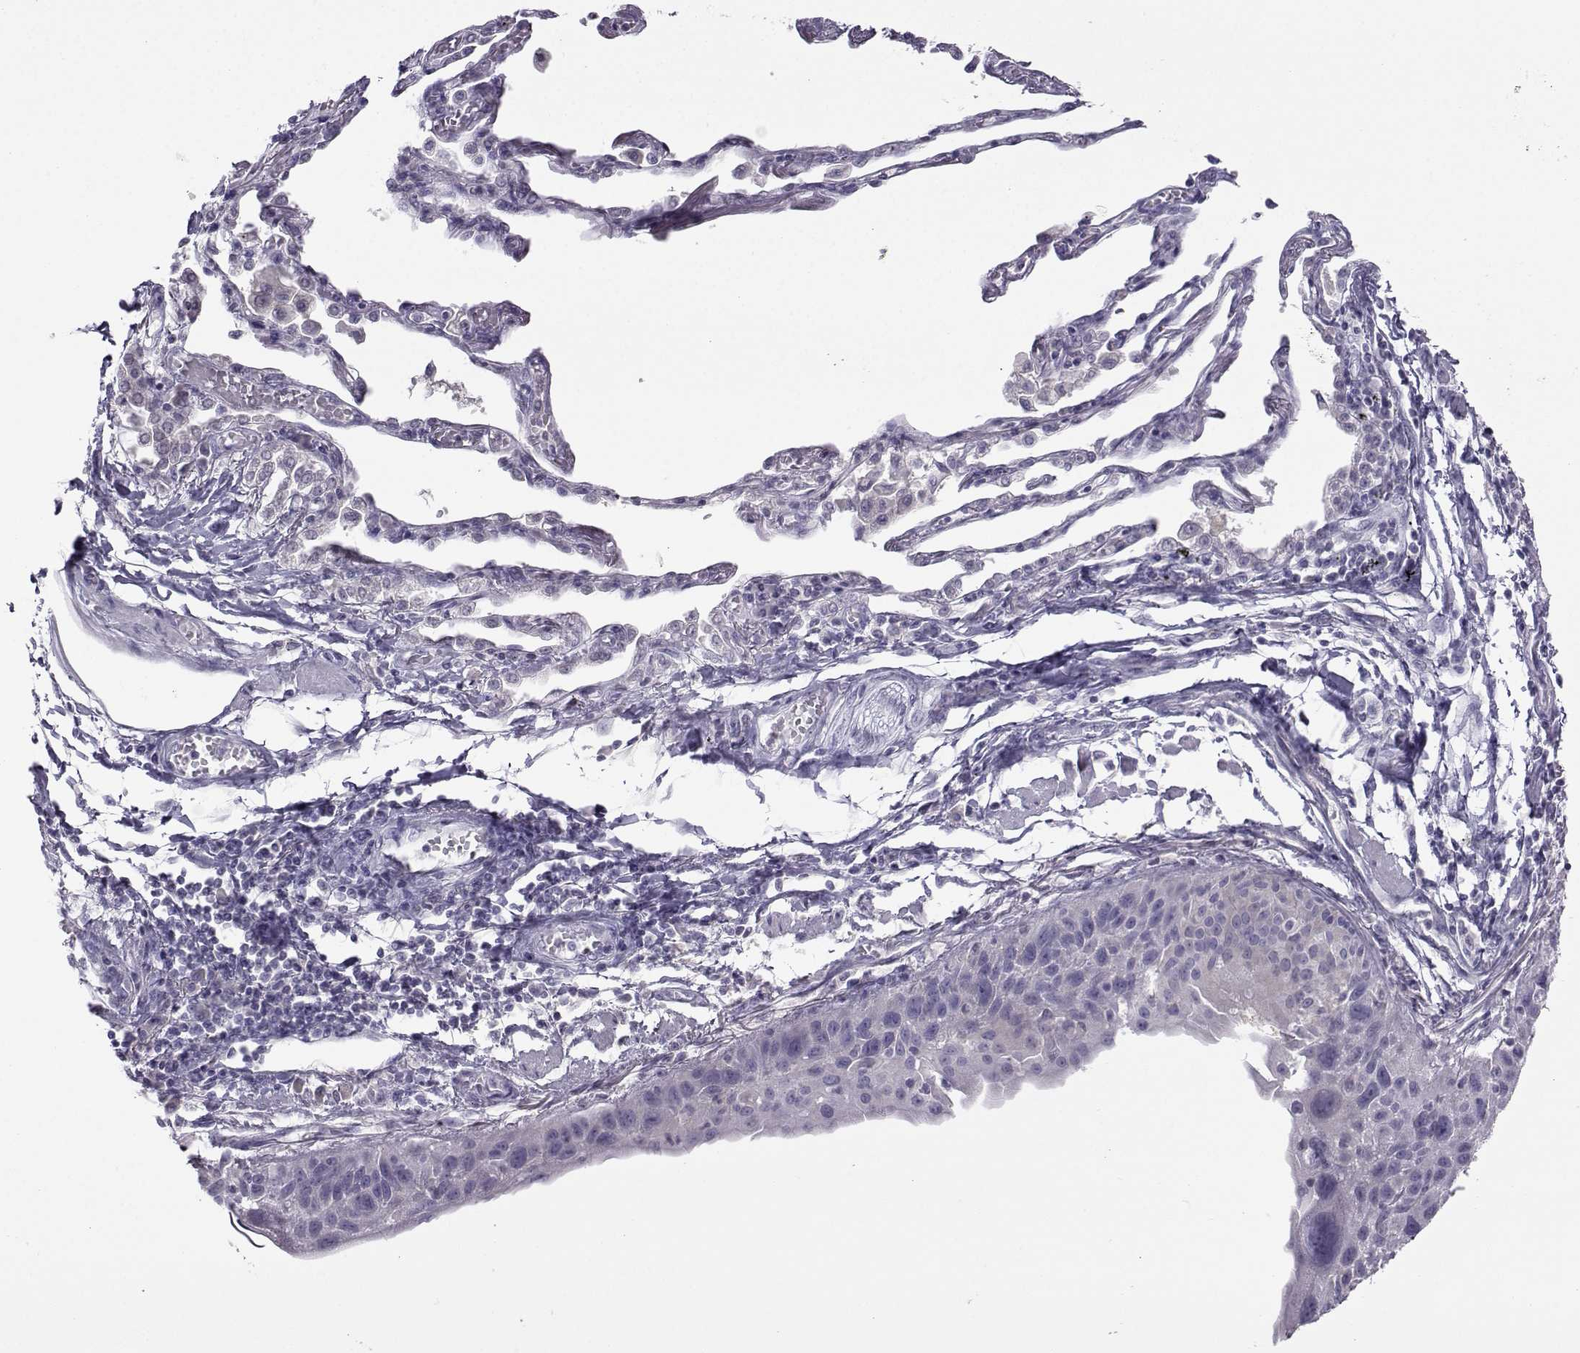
{"staining": {"intensity": "negative", "quantity": "none", "location": "none"}, "tissue": "lung cancer", "cell_type": "Tumor cells", "image_type": "cancer", "snomed": [{"axis": "morphology", "description": "Squamous cell carcinoma, NOS"}, {"axis": "topography", "description": "Lung"}], "caption": "Lung cancer (squamous cell carcinoma) was stained to show a protein in brown. There is no significant staining in tumor cells.", "gene": "ARMC2", "patient": {"sex": "male", "age": 73}}